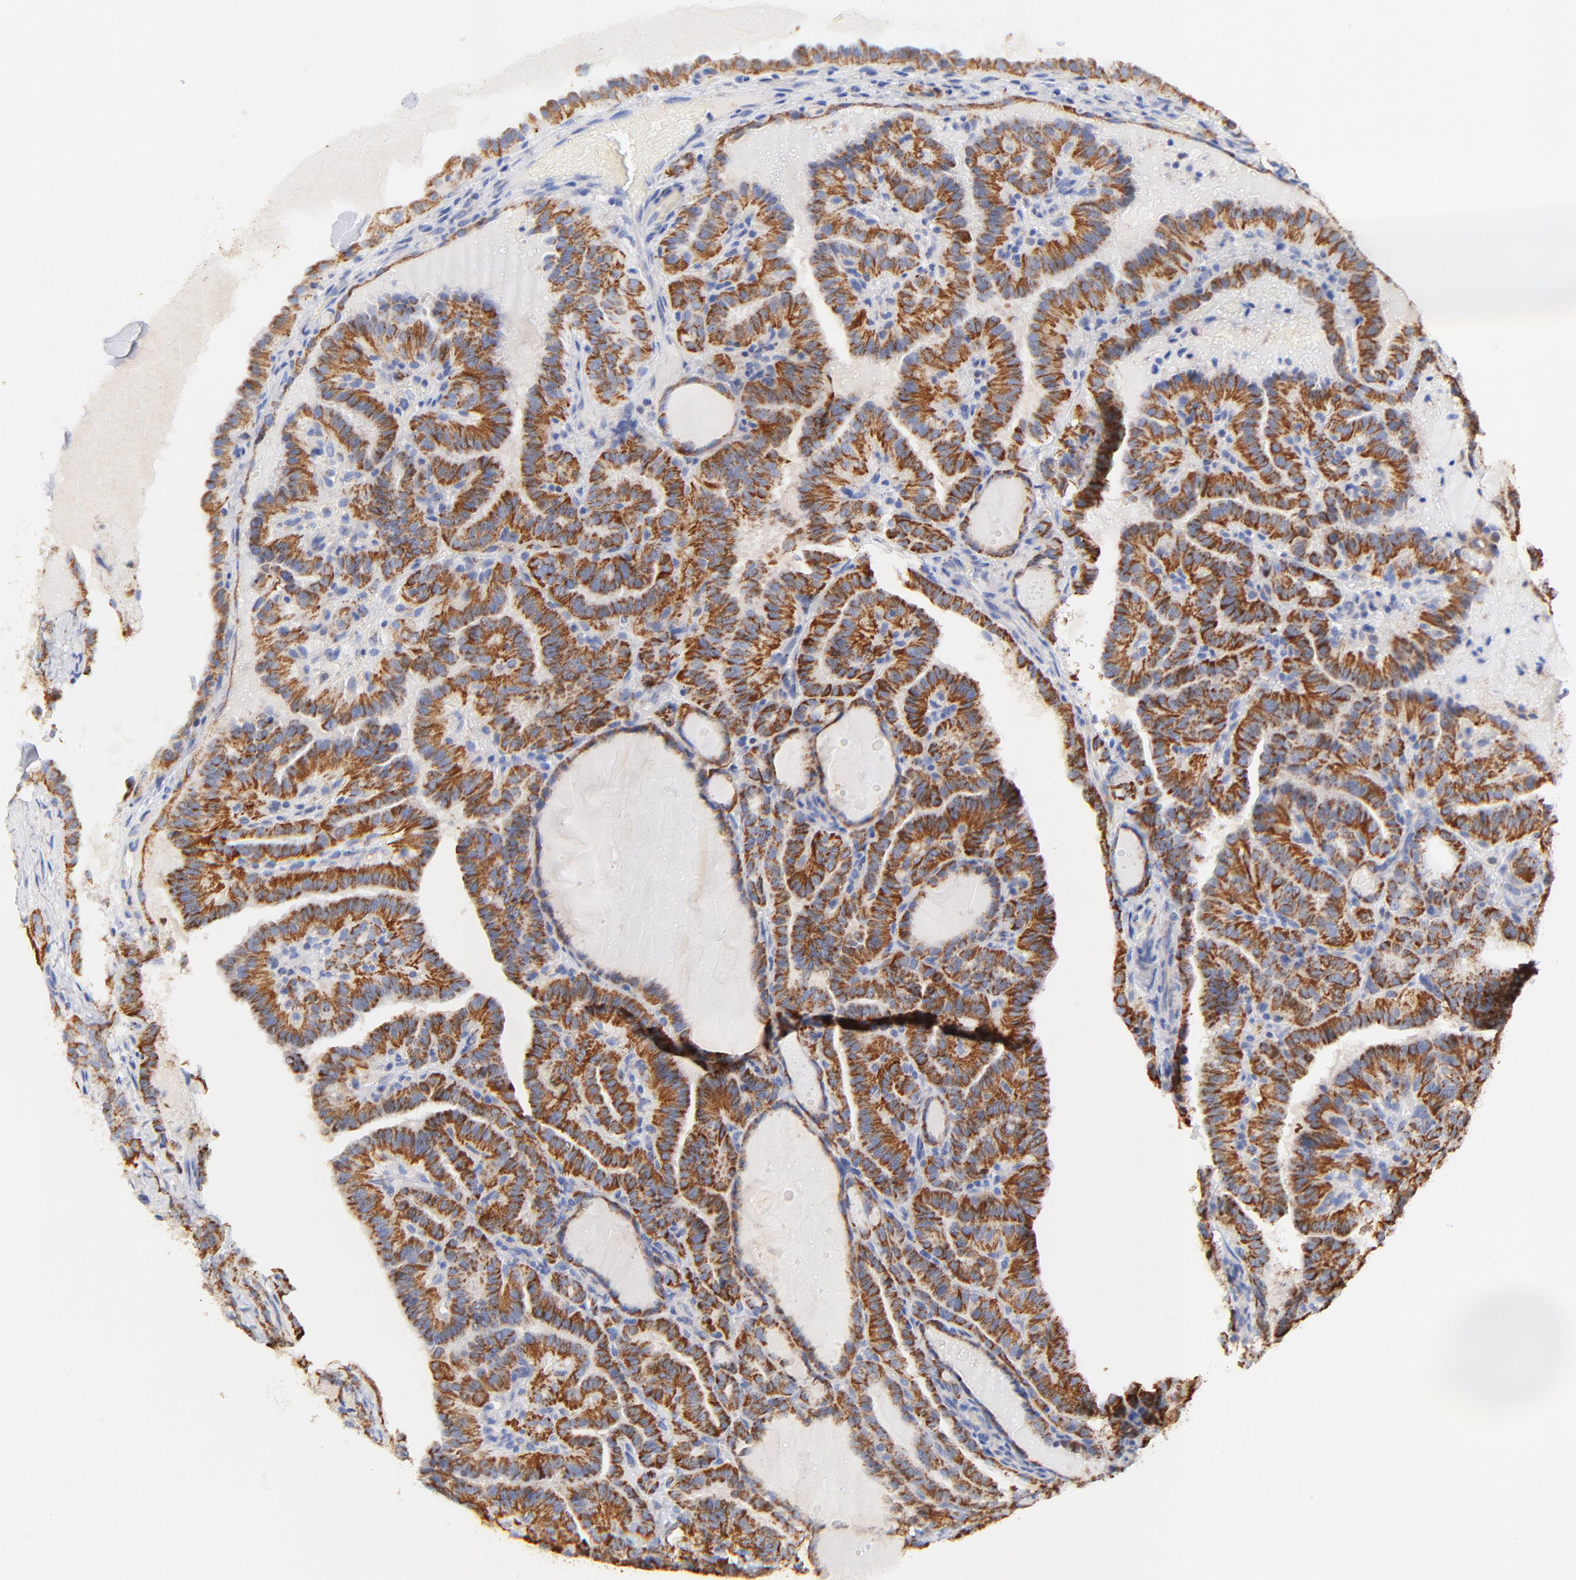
{"staining": {"intensity": "strong", "quantity": ">75%", "location": "cytoplasmic/membranous"}, "tissue": "thyroid cancer", "cell_type": "Tumor cells", "image_type": "cancer", "snomed": [{"axis": "morphology", "description": "Papillary adenocarcinoma, NOS"}, {"axis": "topography", "description": "Thyroid gland"}], "caption": "Thyroid papillary adenocarcinoma was stained to show a protein in brown. There is high levels of strong cytoplasmic/membranous staining in approximately >75% of tumor cells.", "gene": "ATP5F1D", "patient": {"sex": "male", "age": 77}}